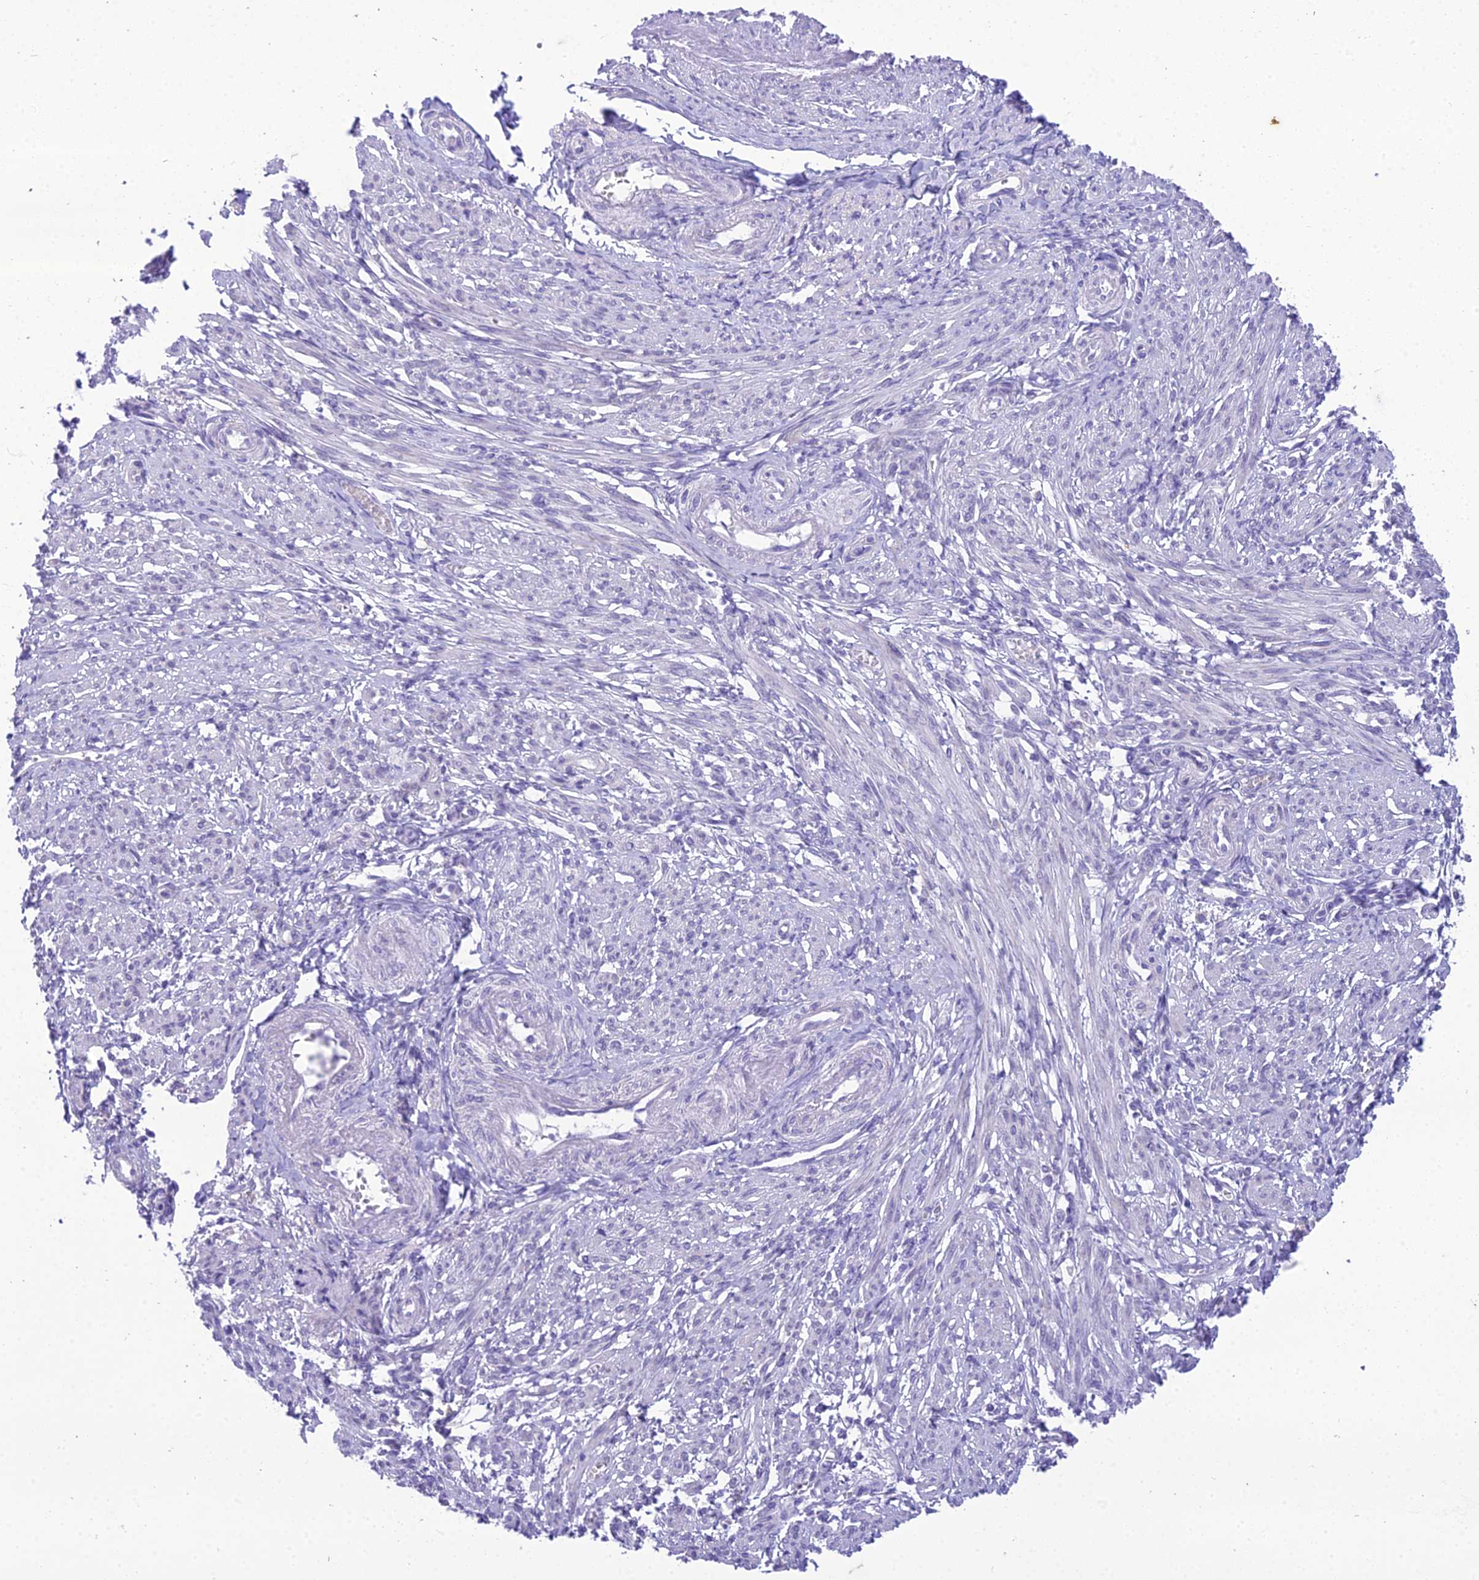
{"staining": {"intensity": "negative", "quantity": "none", "location": "none"}, "tissue": "smooth muscle", "cell_type": "Smooth muscle cells", "image_type": "normal", "snomed": [{"axis": "morphology", "description": "Normal tissue, NOS"}, {"axis": "topography", "description": "Smooth muscle"}], "caption": "Immunohistochemical staining of normal smooth muscle reveals no significant expression in smooth muscle cells. The staining is performed using DAB brown chromogen with nuclei counter-stained in using hematoxylin.", "gene": "MIIP", "patient": {"sex": "female", "age": 39}}